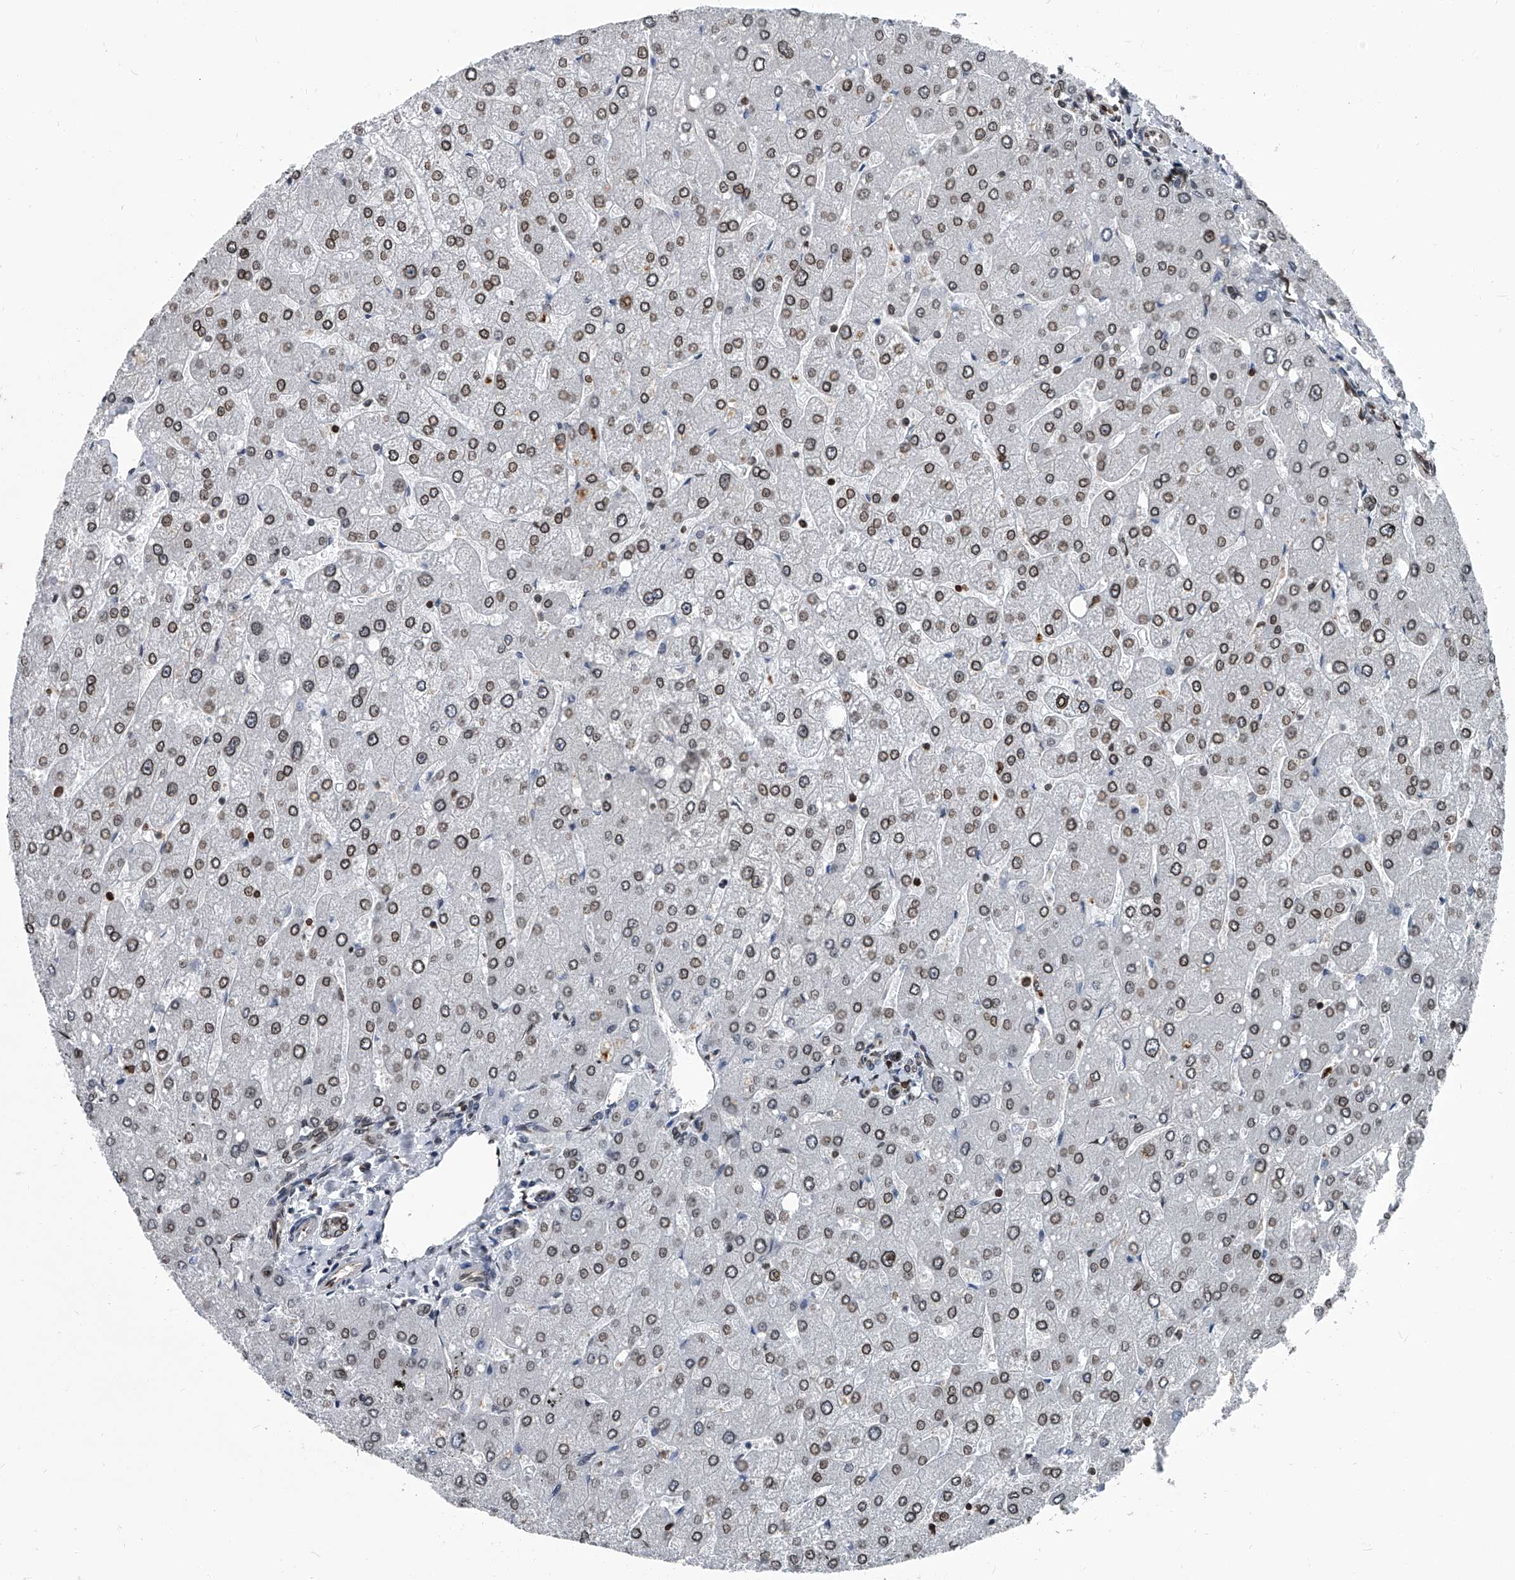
{"staining": {"intensity": "moderate", "quantity": ">75%", "location": "cytoplasmic/membranous,nuclear"}, "tissue": "liver", "cell_type": "Cholangiocytes", "image_type": "normal", "snomed": [{"axis": "morphology", "description": "Normal tissue, NOS"}, {"axis": "topography", "description": "Liver"}], "caption": "Liver stained for a protein exhibits moderate cytoplasmic/membranous,nuclear positivity in cholangiocytes. Using DAB (3,3'-diaminobenzidine) (brown) and hematoxylin (blue) stains, captured at high magnification using brightfield microscopy.", "gene": "PHF20", "patient": {"sex": "male", "age": 55}}